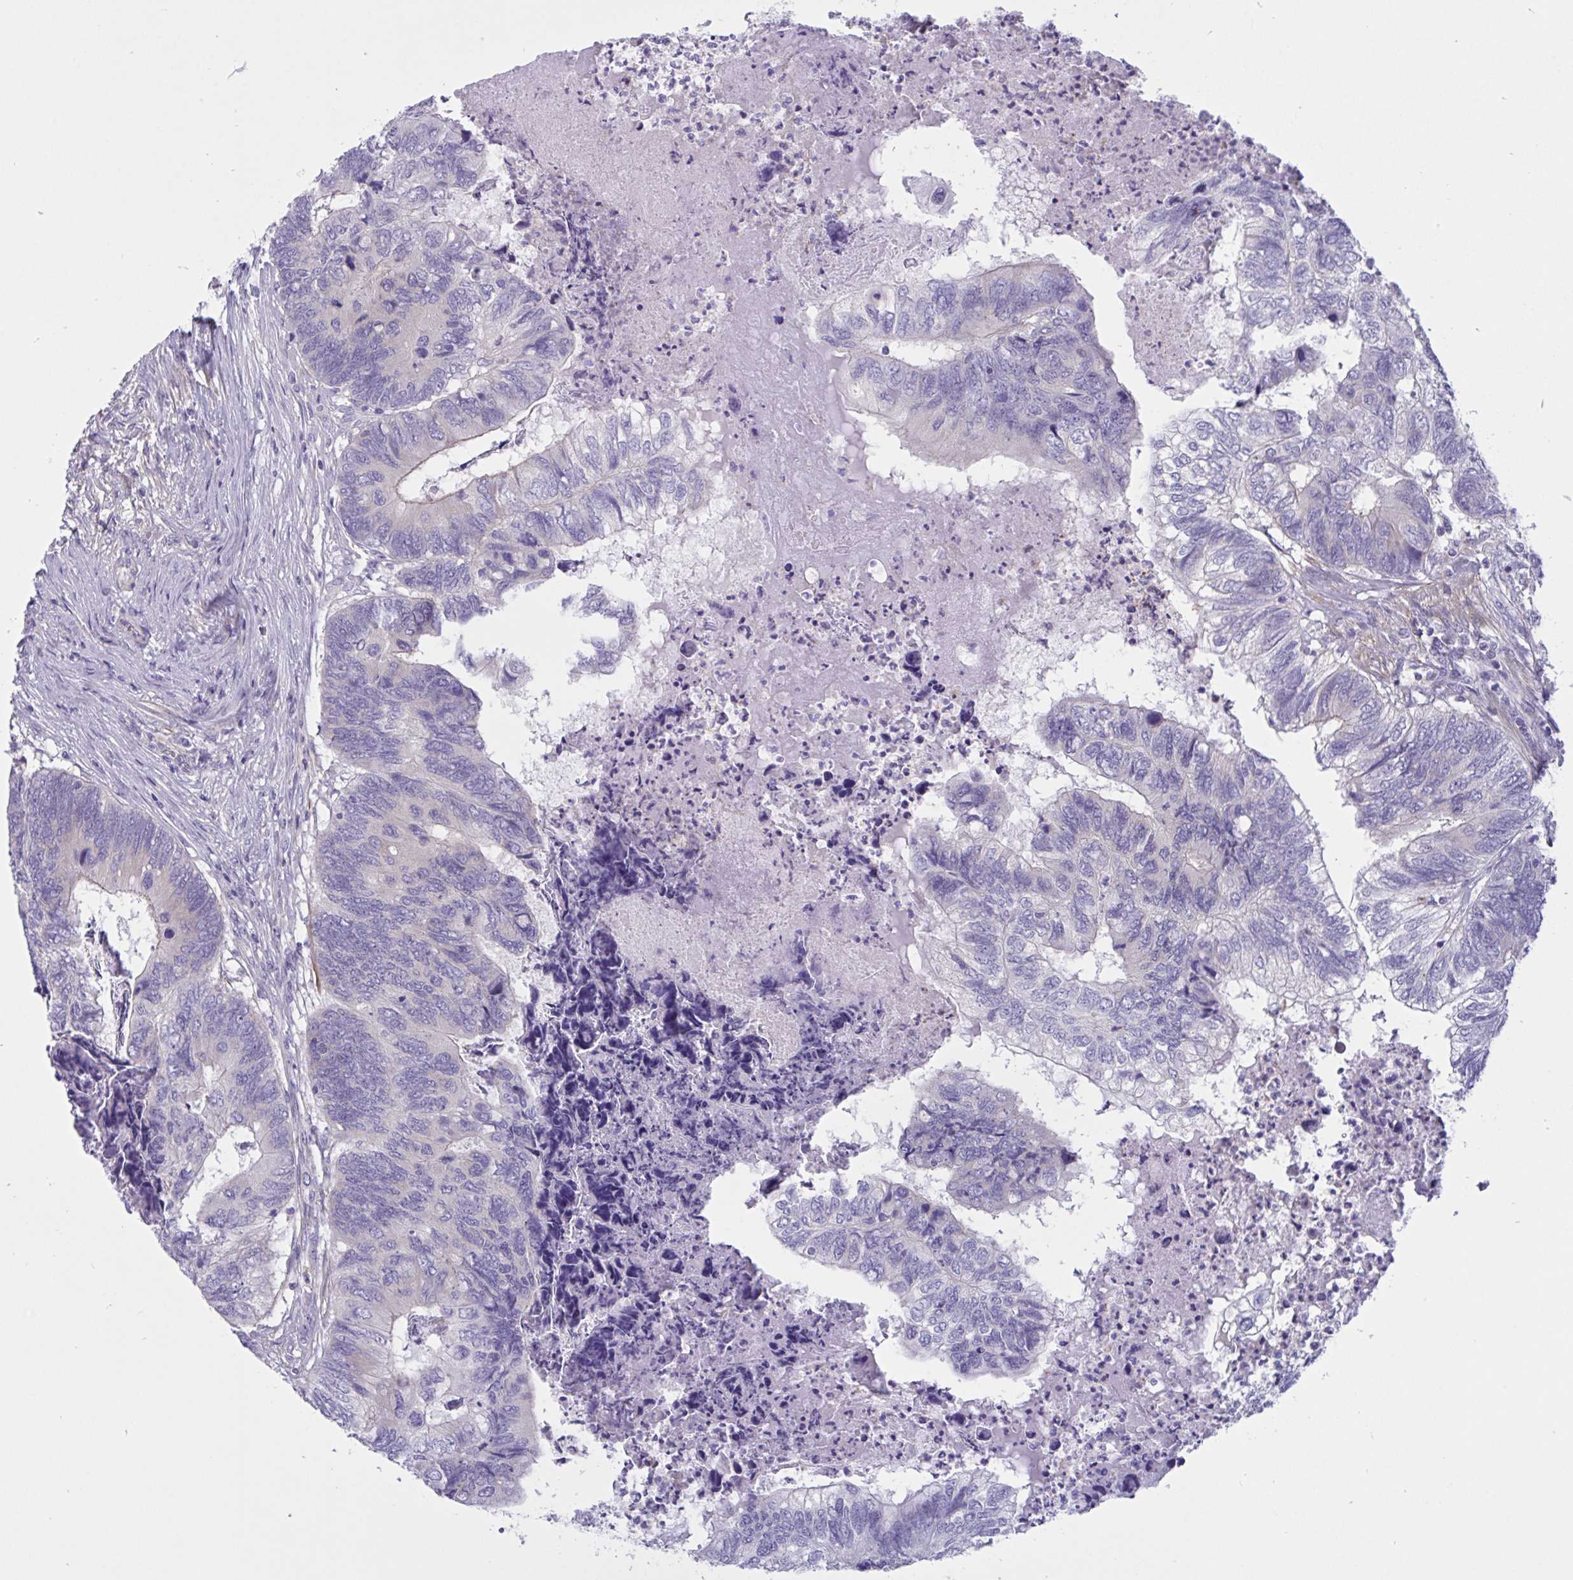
{"staining": {"intensity": "negative", "quantity": "none", "location": "none"}, "tissue": "colorectal cancer", "cell_type": "Tumor cells", "image_type": "cancer", "snomed": [{"axis": "morphology", "description": "Adenocarcinoma, NOS"}, {"axis": "topography", "description": "Colon"}], "caption": "IHC of human adenocarcinoma (colorectal) exhibits no positivity in tumor cells.", "gene": "OXLD1", "patient": {"sex": "female", "age": 67}}